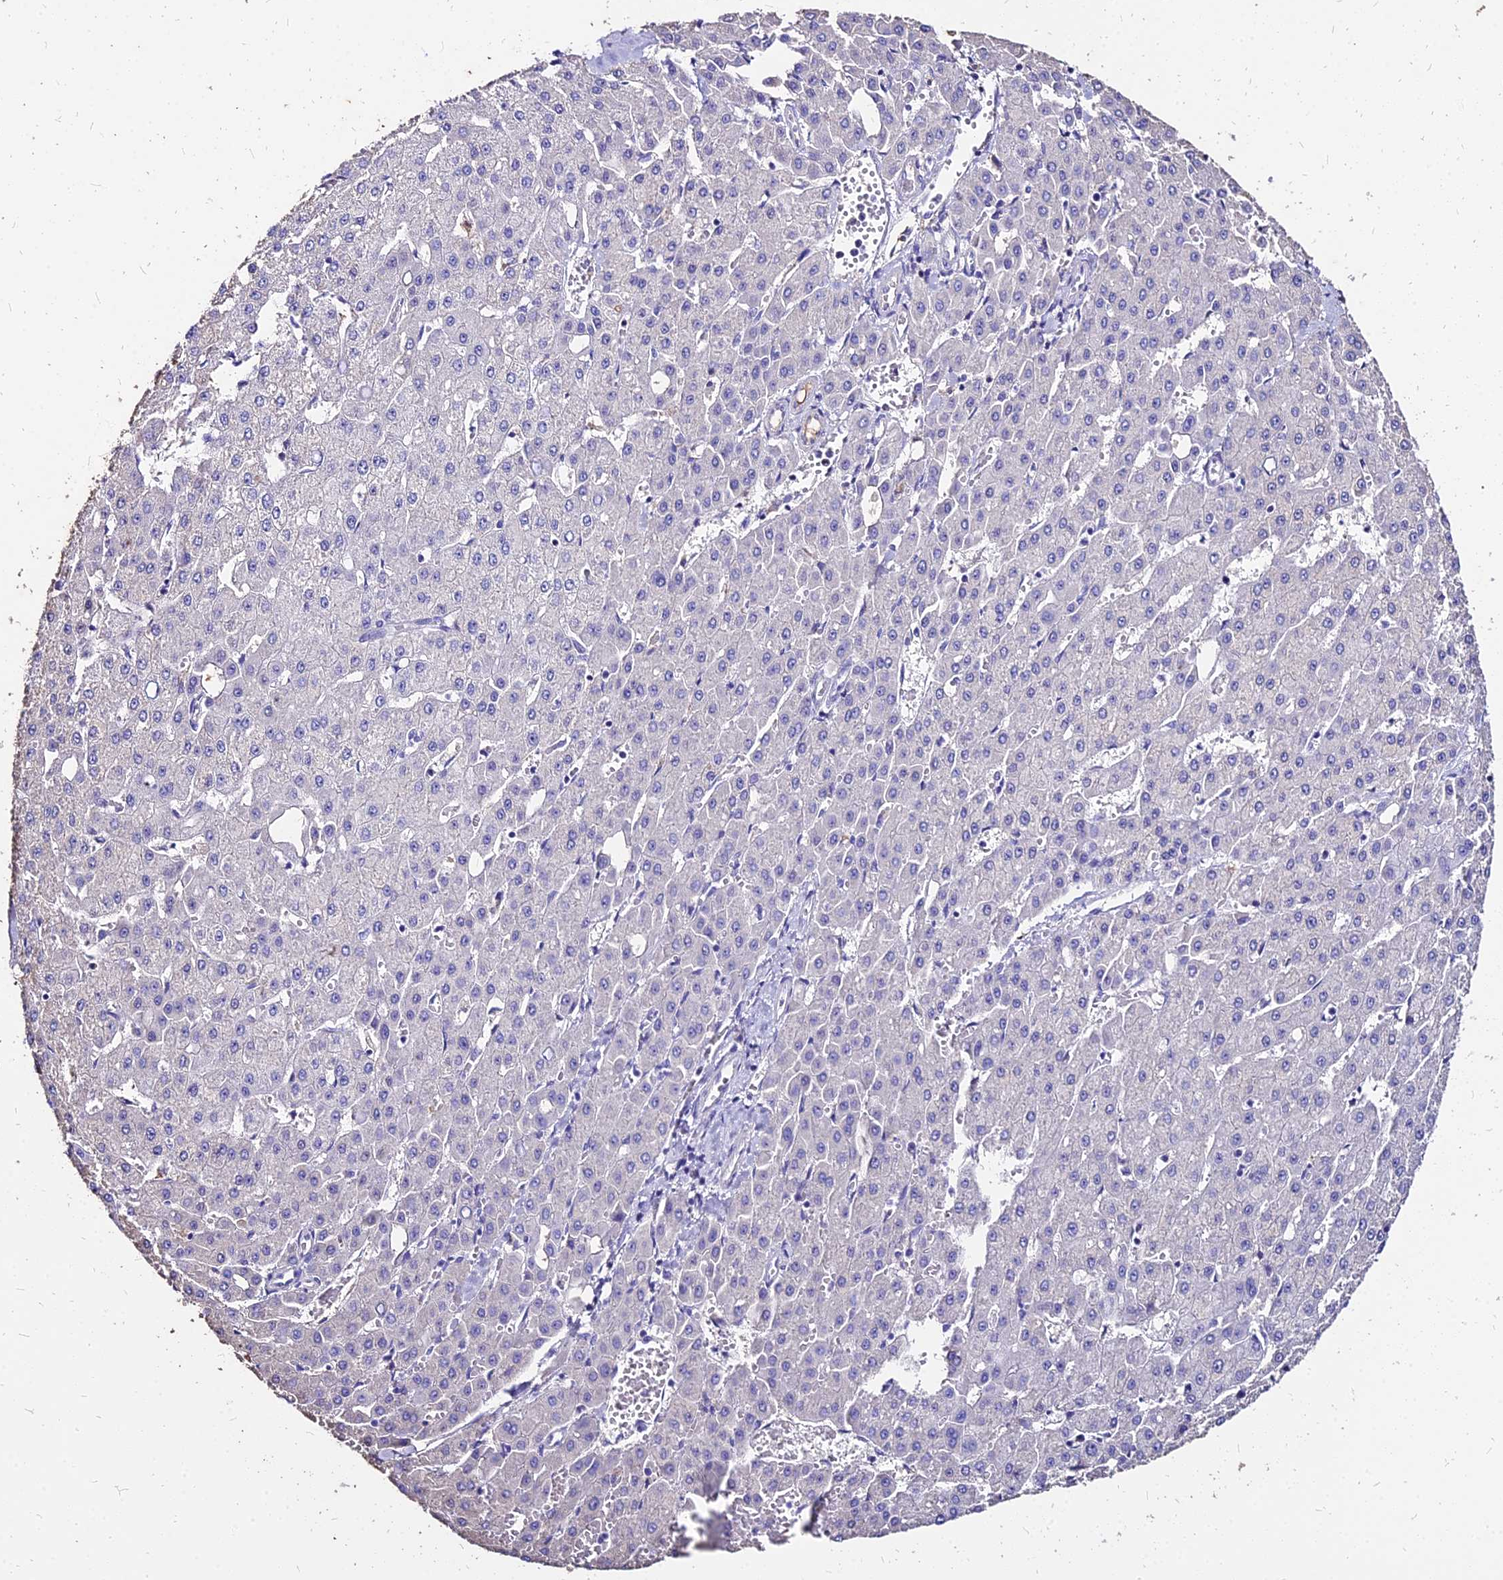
{"staining": {"intensity": "negative", "quantity": "none", "location": "none"}, "tissue": "liver cancer", "cell_type": "Tumor cells", "image_type": "cancer", "snomed": [{"axis": "morphology", "description": "Carcinoma, Hepatocellular, NOS"}, {"axis": "topography", "description": "Liver"}], "caption": "Immunohistochemistry of hepatocellular carcinoma (liver) shows no positivity in tumor cells.", "gene": "NME5", "patient": {"sex": "male", "age": 47}}